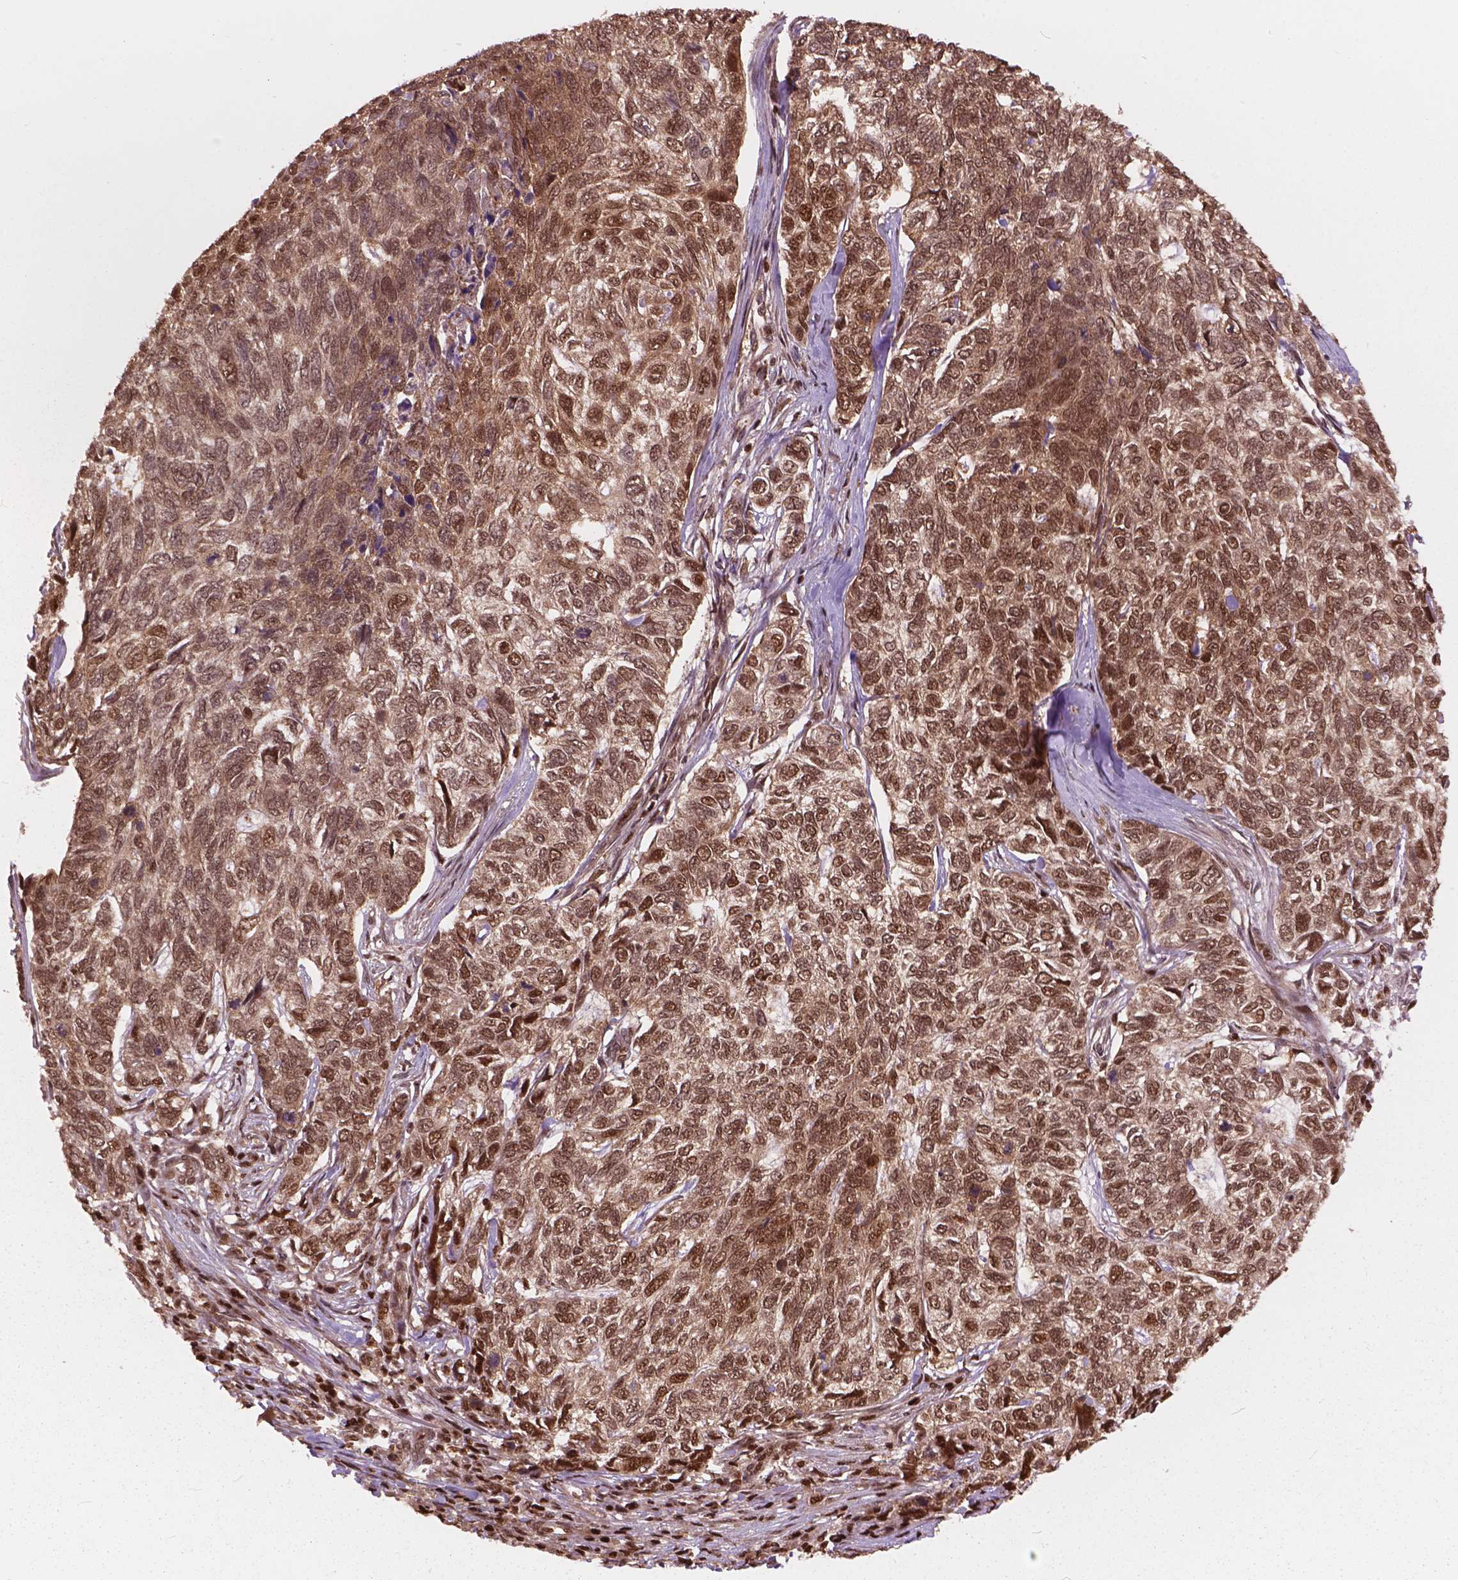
{"staining": {"intensity": "moderate", "quantity": ">75%", "location": "cytoplasmic/membranous,nuclear"}, "tissue": "skin cancer", "cell_type": "Tumor cells", "image_type": "cancer", "snomed": [{"axis": "morphology", "description": "Basal cell carcinoma"}, {"axis": "topography", "description": "Skin"}], "caption": "DAB immunohistochemical staining of human basal cell carcinoma (skin) demonstrates moderate cytoplasmic/membranous and nuclear protein expression in about >75% of tumor cells.", "gene": "ANP32B", "patient": {"sex": "female", "age": 65}}